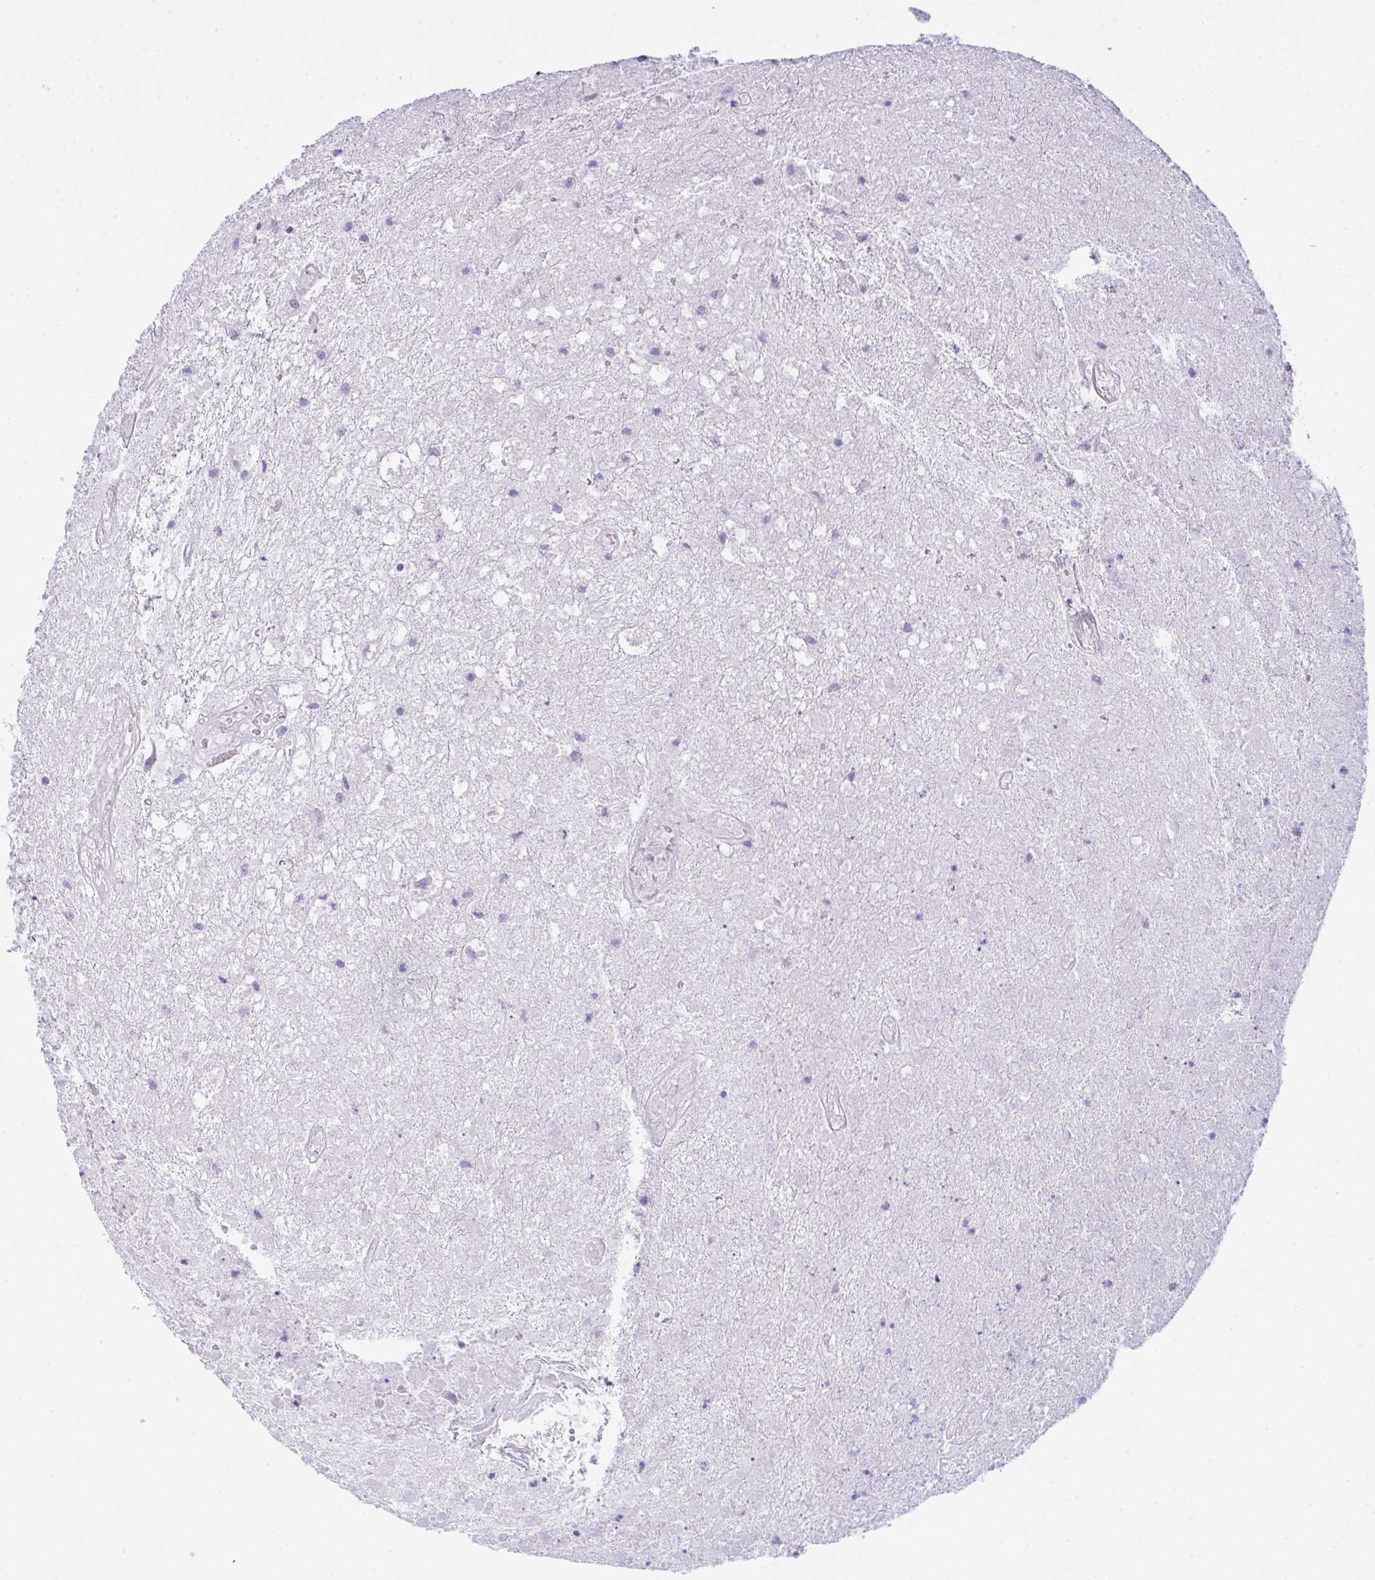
{"staining": {"intensity": "negative", "quantity": "none", "location": "none"}, "tissue": "glioma", "cell_type": "Tumor cells", "image_type": "cancer", "snomed": [{"axis": "morphology", "description": "Glioma, malignant, High grade"}, {"axis": "topography", "description": "Brain"}], "caption": "Immunohistochemistry image of neoplastic tissue: malignant glioma (high-grade) stained with DAB shows no significant protein expression in tumor cells.", "gene": "ELN", "patient": {"sex": "male", "age": 46}}